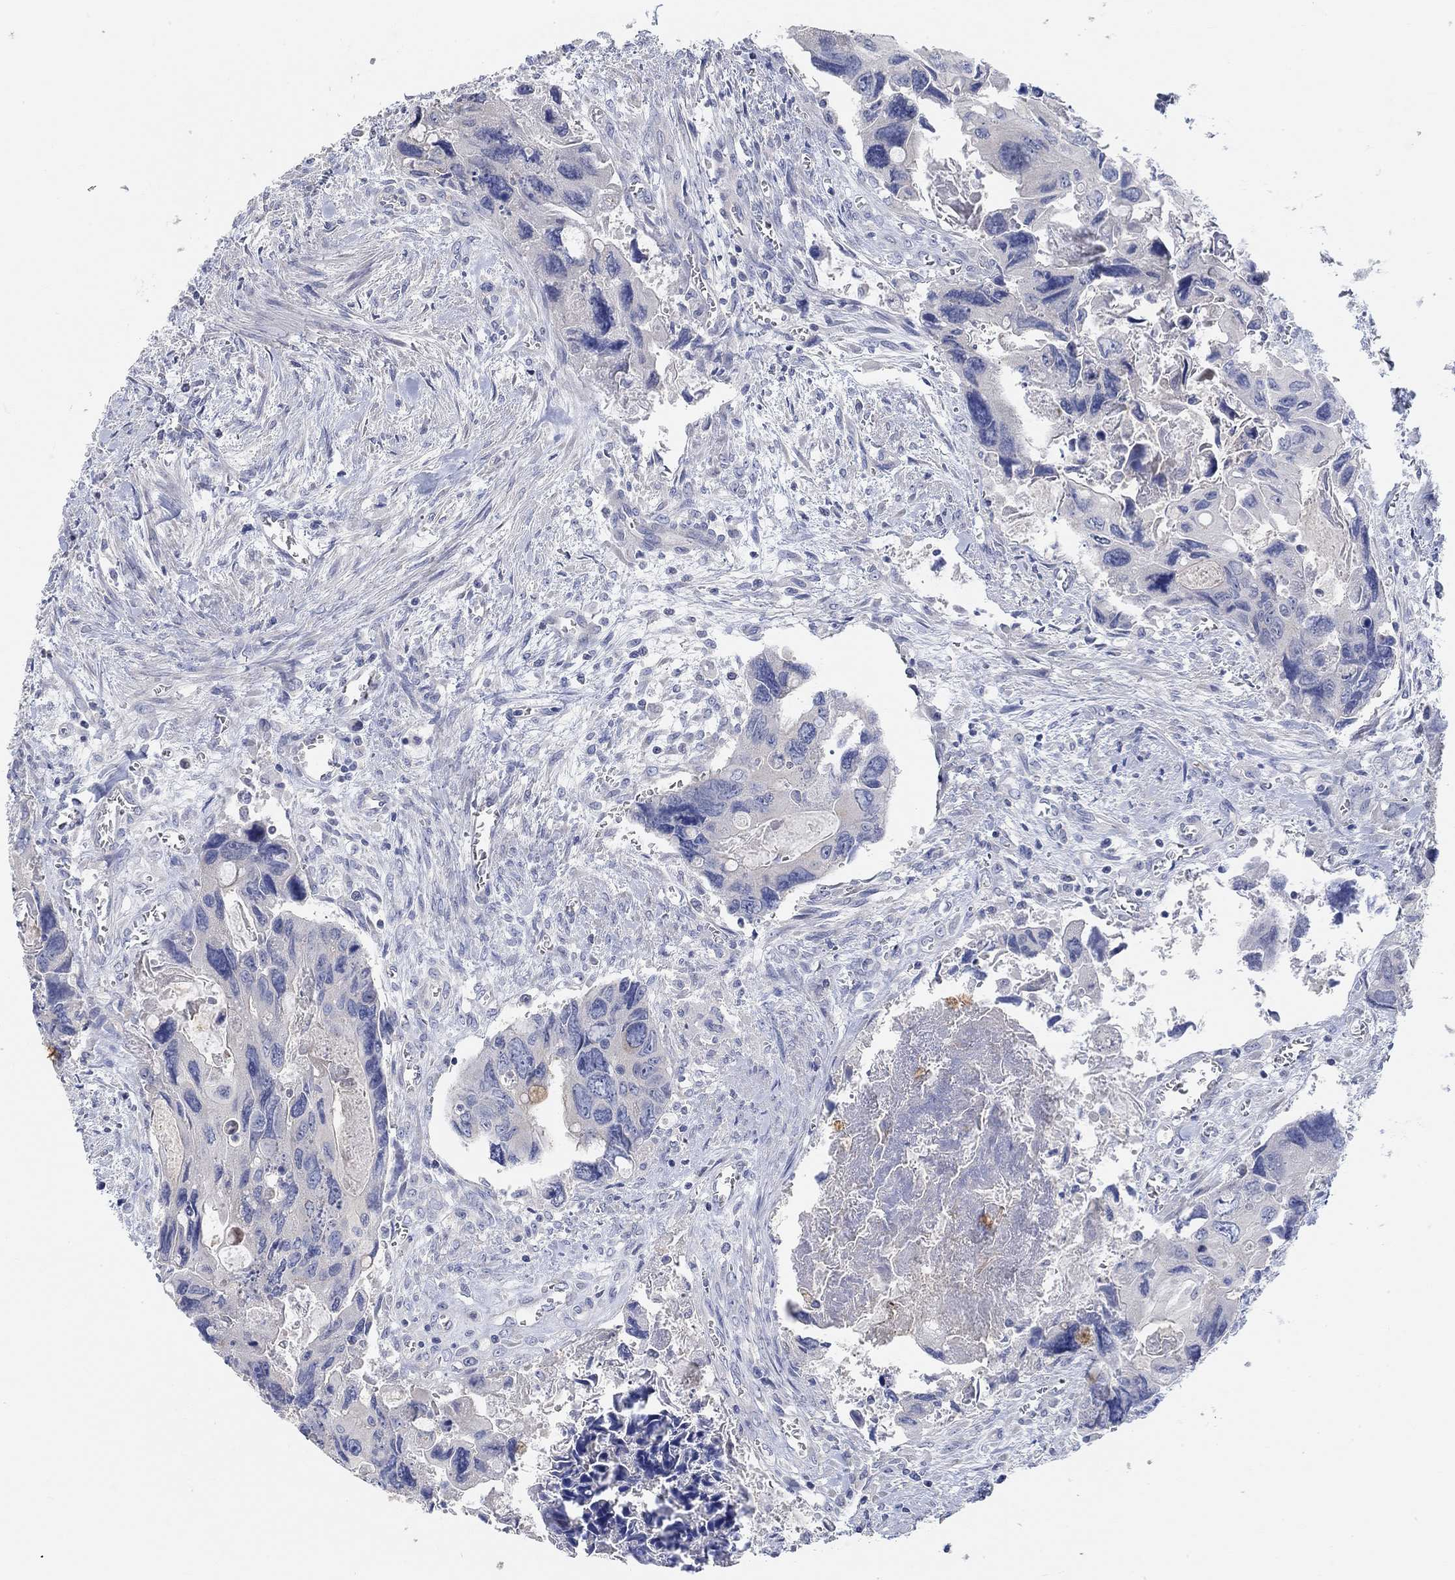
{"staining": {"intensity": "negative", "quantity": "none", "location": "none"}, "tissue": "colorectal cancer", "cell_type": "Tumor cells", "image_type": "cancer", "snomed": [{"axis": "morphology", "description": "Adenocarcinoma, NOS"}, {"axis": "topography", "description": "Rectum"}], "caption": "Tumor cells are negative for brown protein staining in colorectal adenocarcinoma.", "gene": "NLRP14", "patient": {"sex": "male", "age": 62}}